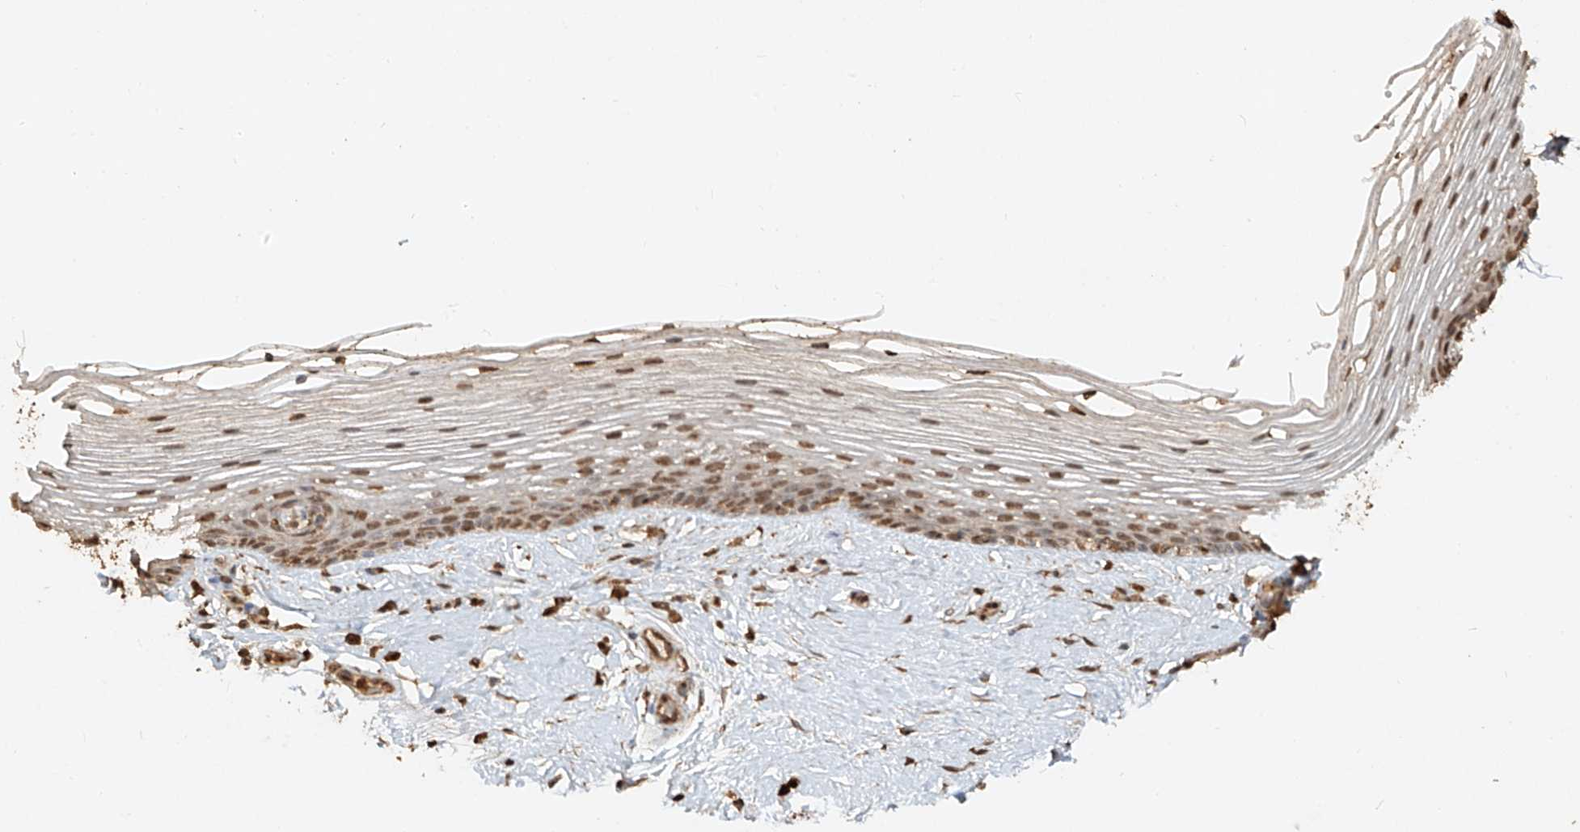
{"staining": {"intensity": "moderate", "quantity": ">75%", "location": "nuclear"}, "tissue": "vagina", "cell_type": "Squamous epithelial cells", "image_type": "normal", "snomed": [{"axis": "morphology", "description": "Normal tissue, NOS"}, {"axis": "topography", "description": "Vagina"}], "caption": "Immunohistochemistry (IHC) micrograph of benign human vagina stained for a protein (brown), which displays medium levels of moderate nuclear expression in approximately >75% of squamous epithelial cells.", "gene": "TIGAR", "patient": {"sex": "female", "age": 46}}